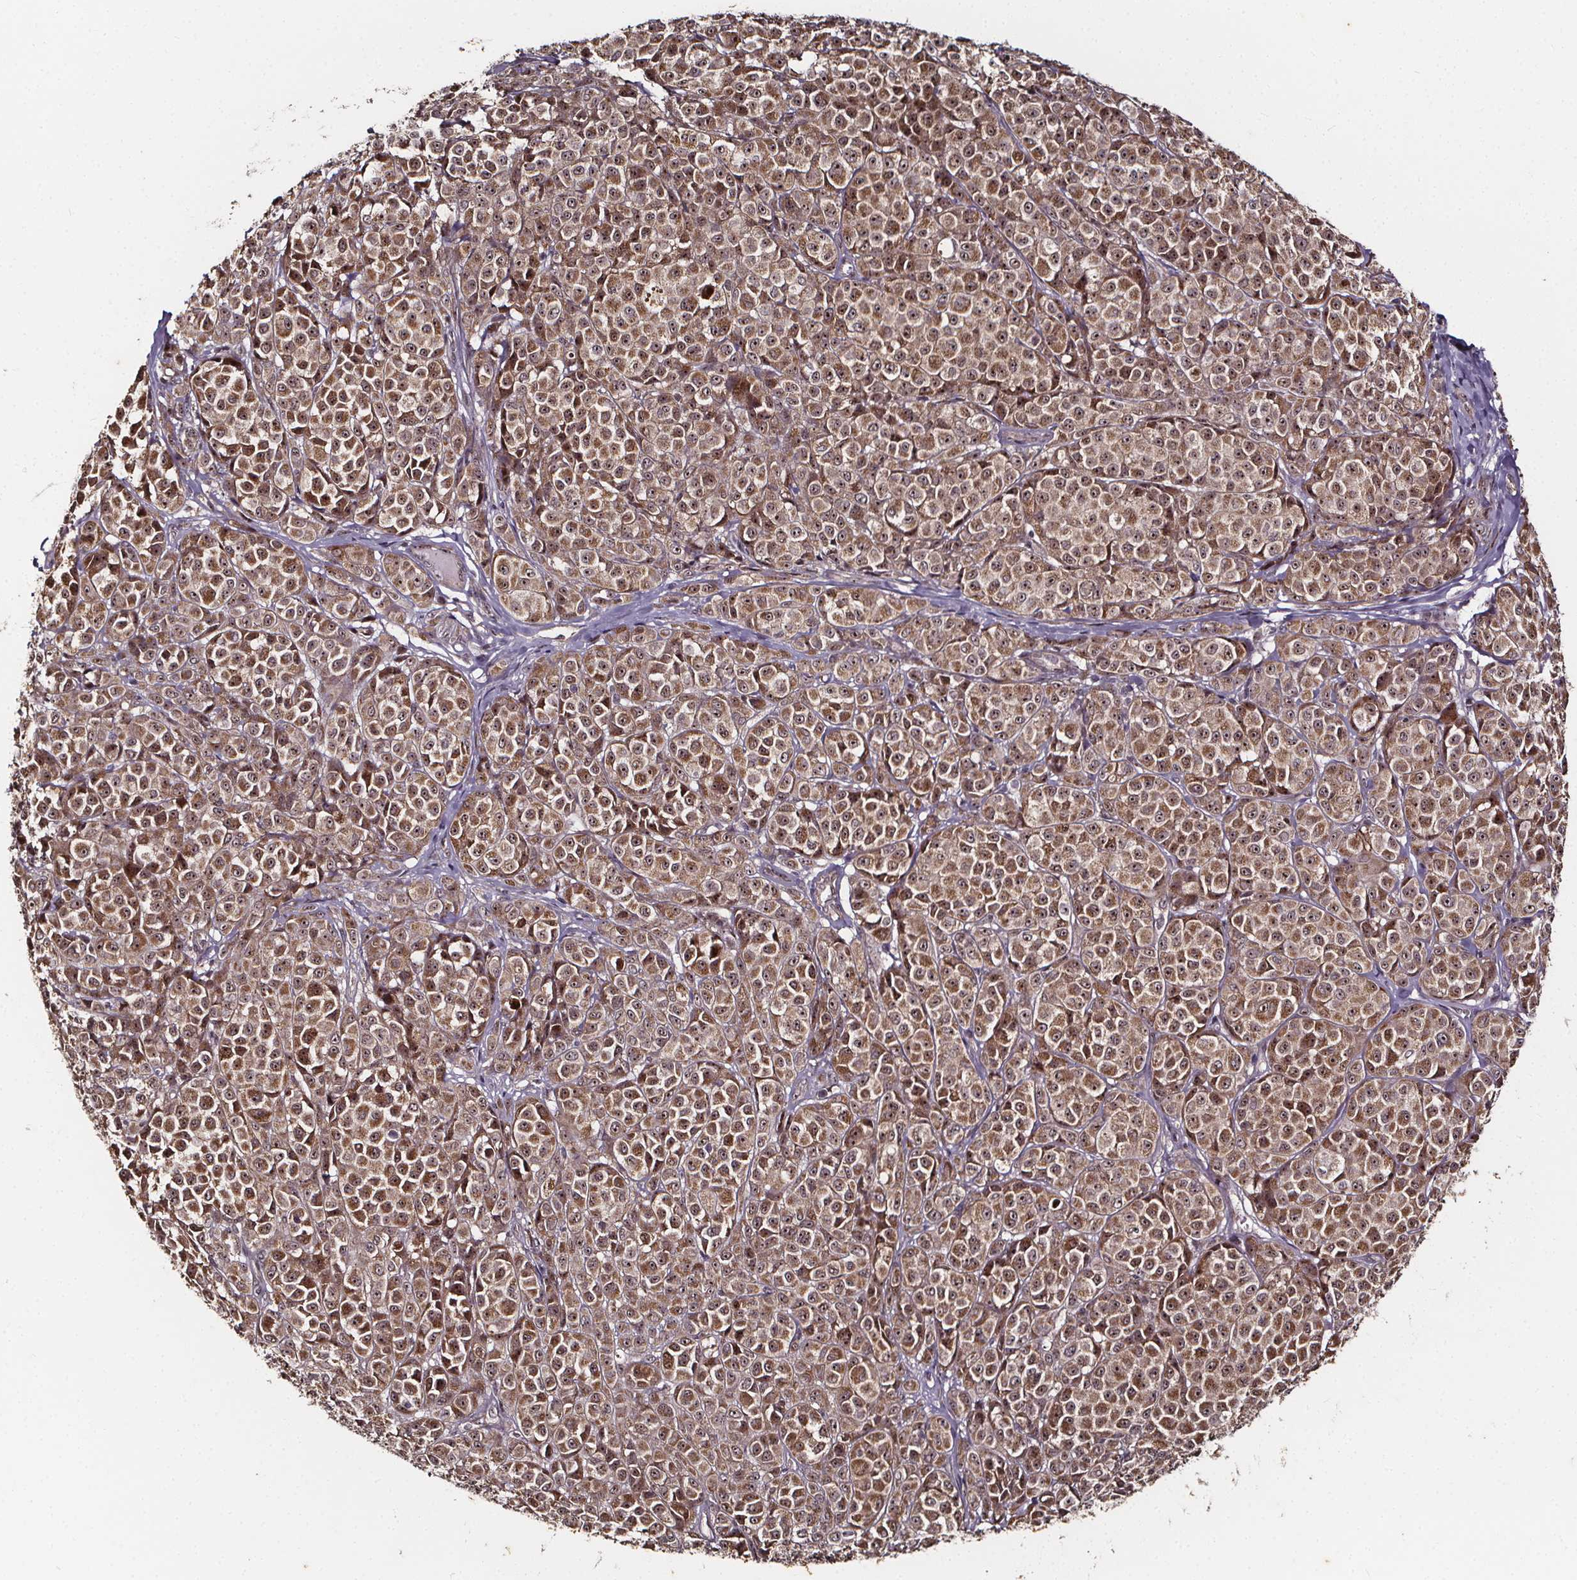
{"staining": {"intensity": "weak", "quantity": ">75%", "location": "cytoplasmic/membranous,nuclear"}, "tissue": "melanoma", "cell_type": "Tumor cells", "image_type": "cancer", "snomed": [{"axis": "morphology", "description": "Malignant melanoma, NOS"}, {"axis": "topography", "description": "Skin"}], "caption": "Malignant melanoma was stained to show a protein in brown. There is low levels of weak cytoplasmic/membranous and nuclear expression in approximately >75% of tumor cells.", "gene": "DDIT3", "patient": {"sex": "male", "age": 89}}